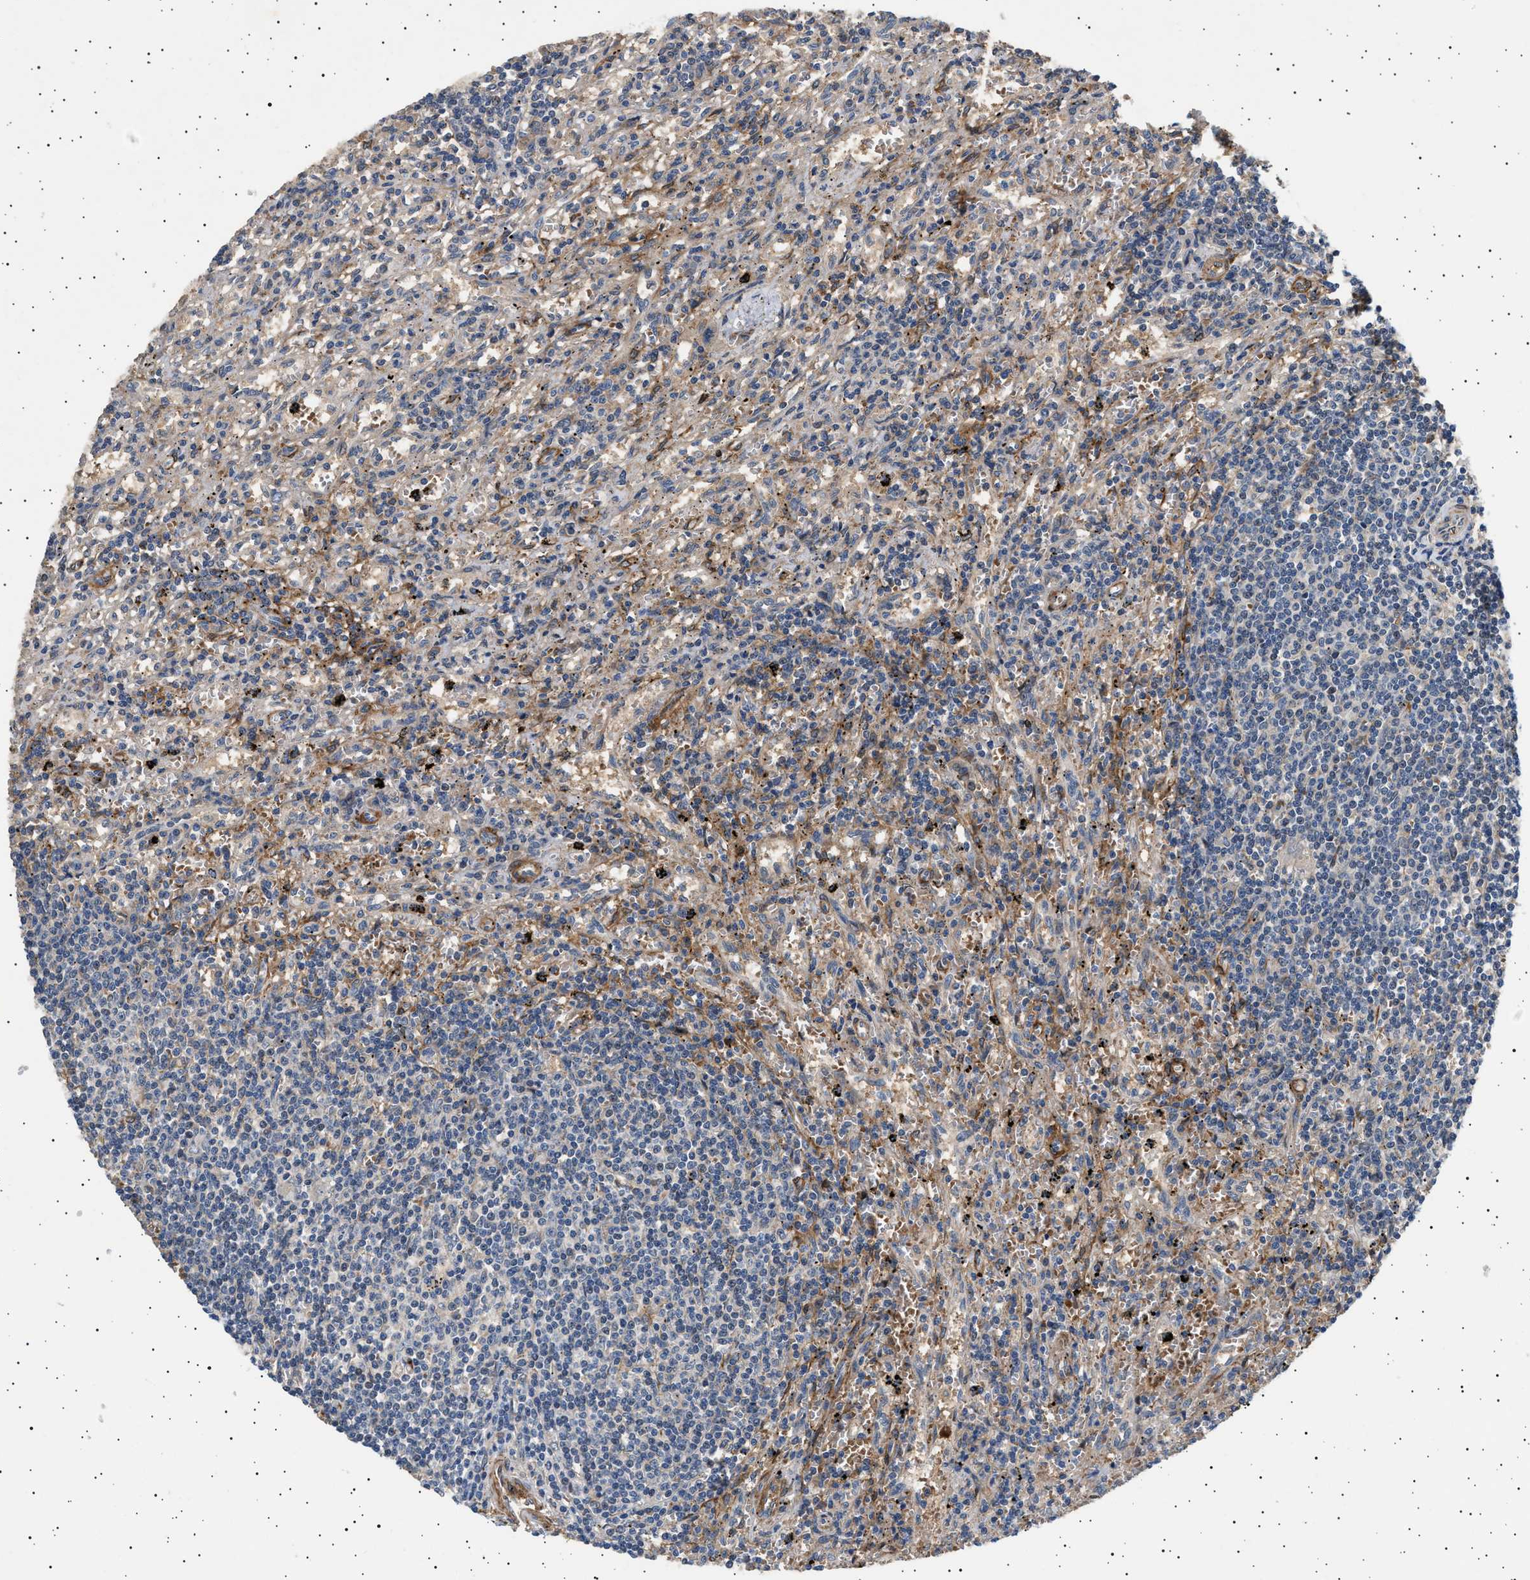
{"staining": {"intensity": "negative", "quantity": "none", "location": "none"}, "tissue": "lymphoma", "cell_type": "Tumor cells", "image_type": "cancer", "snomed": [{"axis": "morphology", "description": "Malignant lymphoma, non-Hodgkin's type, Low grade"}, {"axis": "topography", "description": "Spleen"}], "caption": "Immunohistochemical staining of lymphoma displays no significant expression in tumor cells.", "gene": "GUCY1B1", "patient": {"sex": "male", "age": 76}}